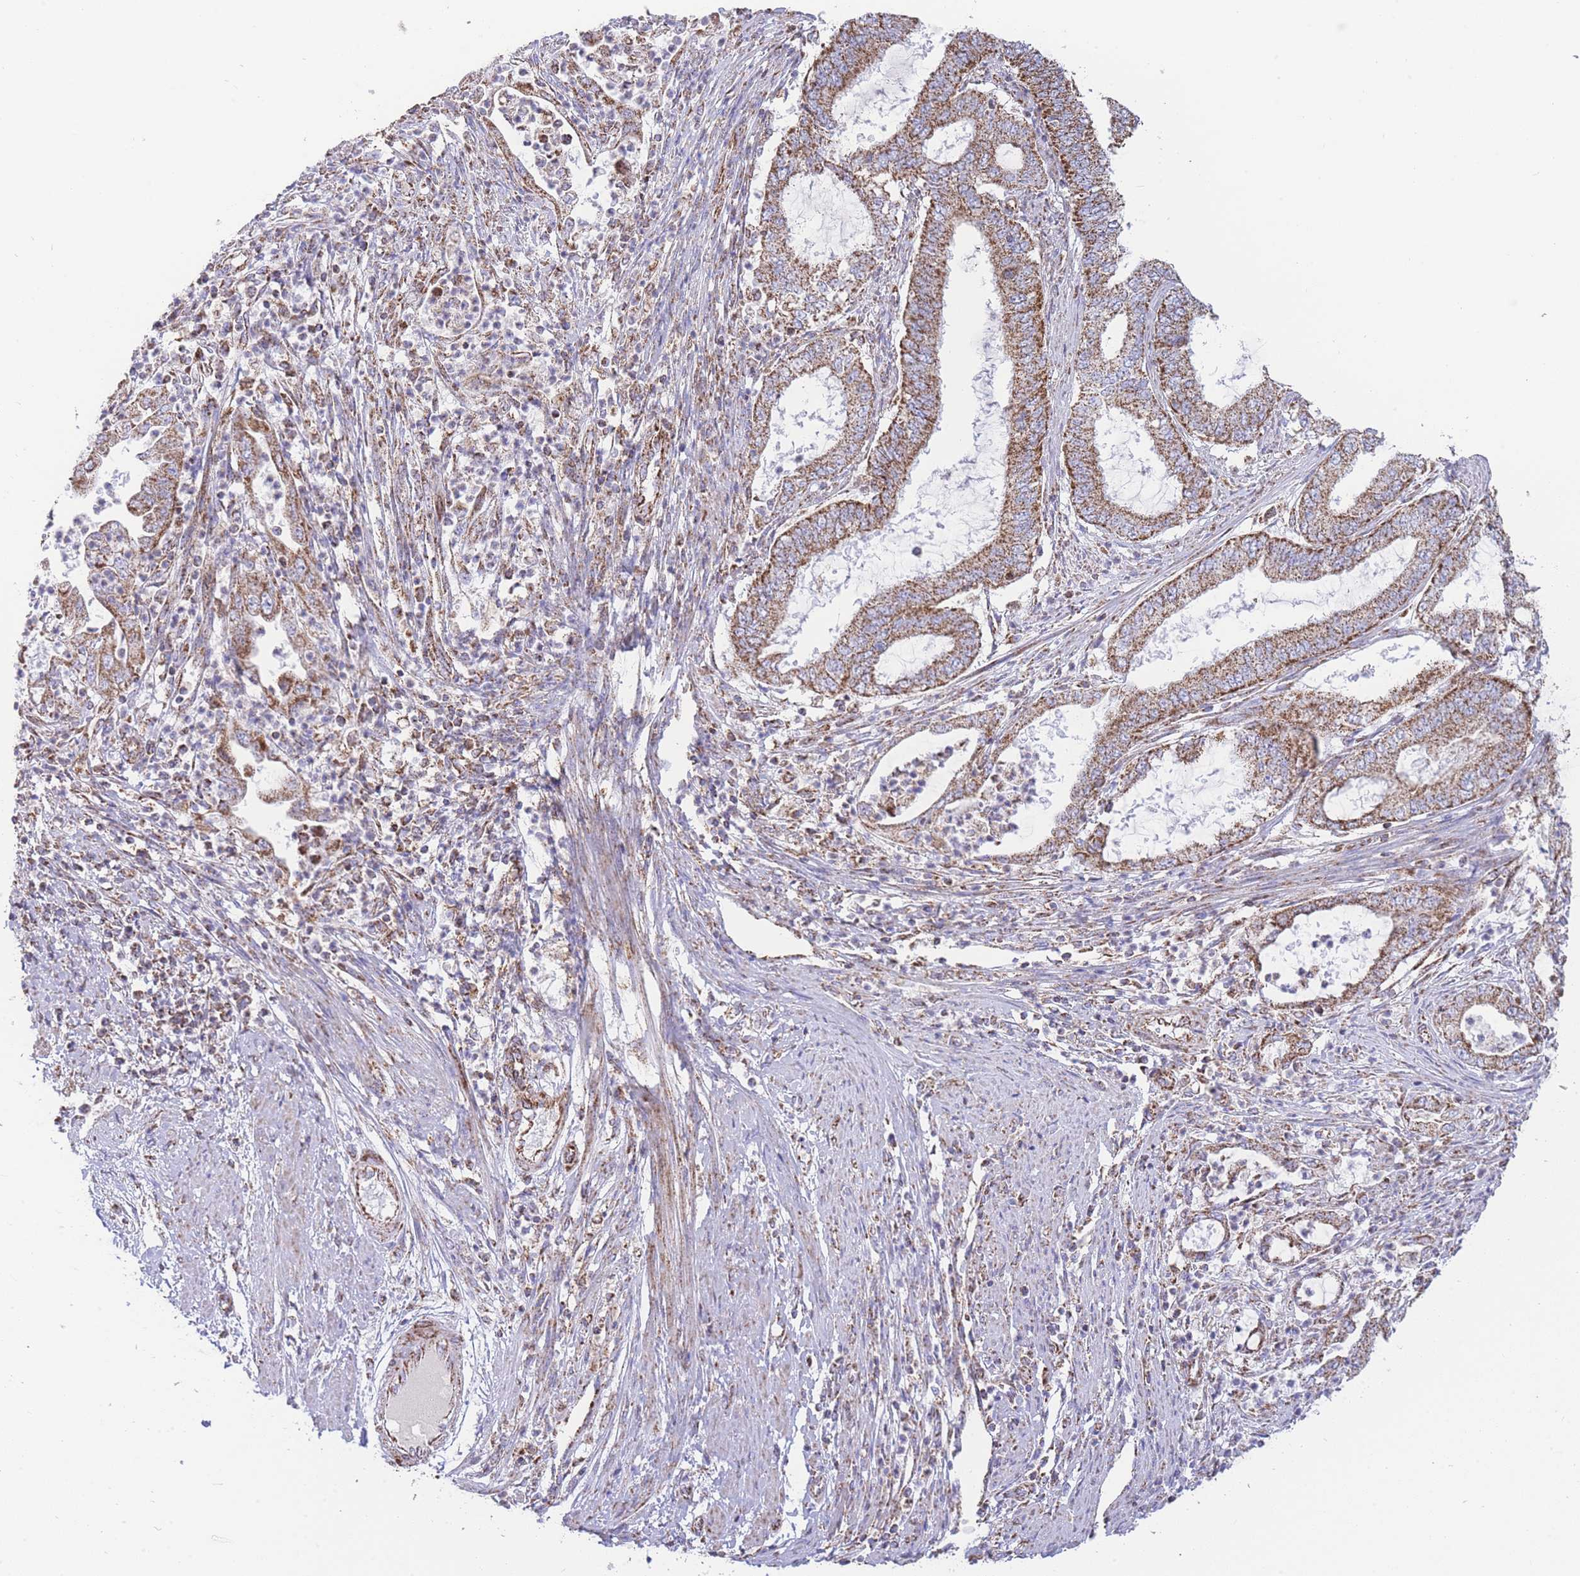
{"staining": {"intensity": "moderate", "quantity": ">75%", "location": "cytoplasmic/membranous"}, "tissue": "endometrial cancer", "cell_type": "Tumor cells", "image_type": "cancer", "snomed": [{"axis": "morphology", "description": "Adenocarcinoma, NOS"}, {"axis": "topography", "description": "Endometrium"}], "caption": "Brown immunohistochemical staining in endometrial adenocarcinoma reveals moderate cytoplasmic/membranous staining in about >75% of tumor cells.", "gene": "GSTM1", "patient": {"sex": "female", "age": 51}}